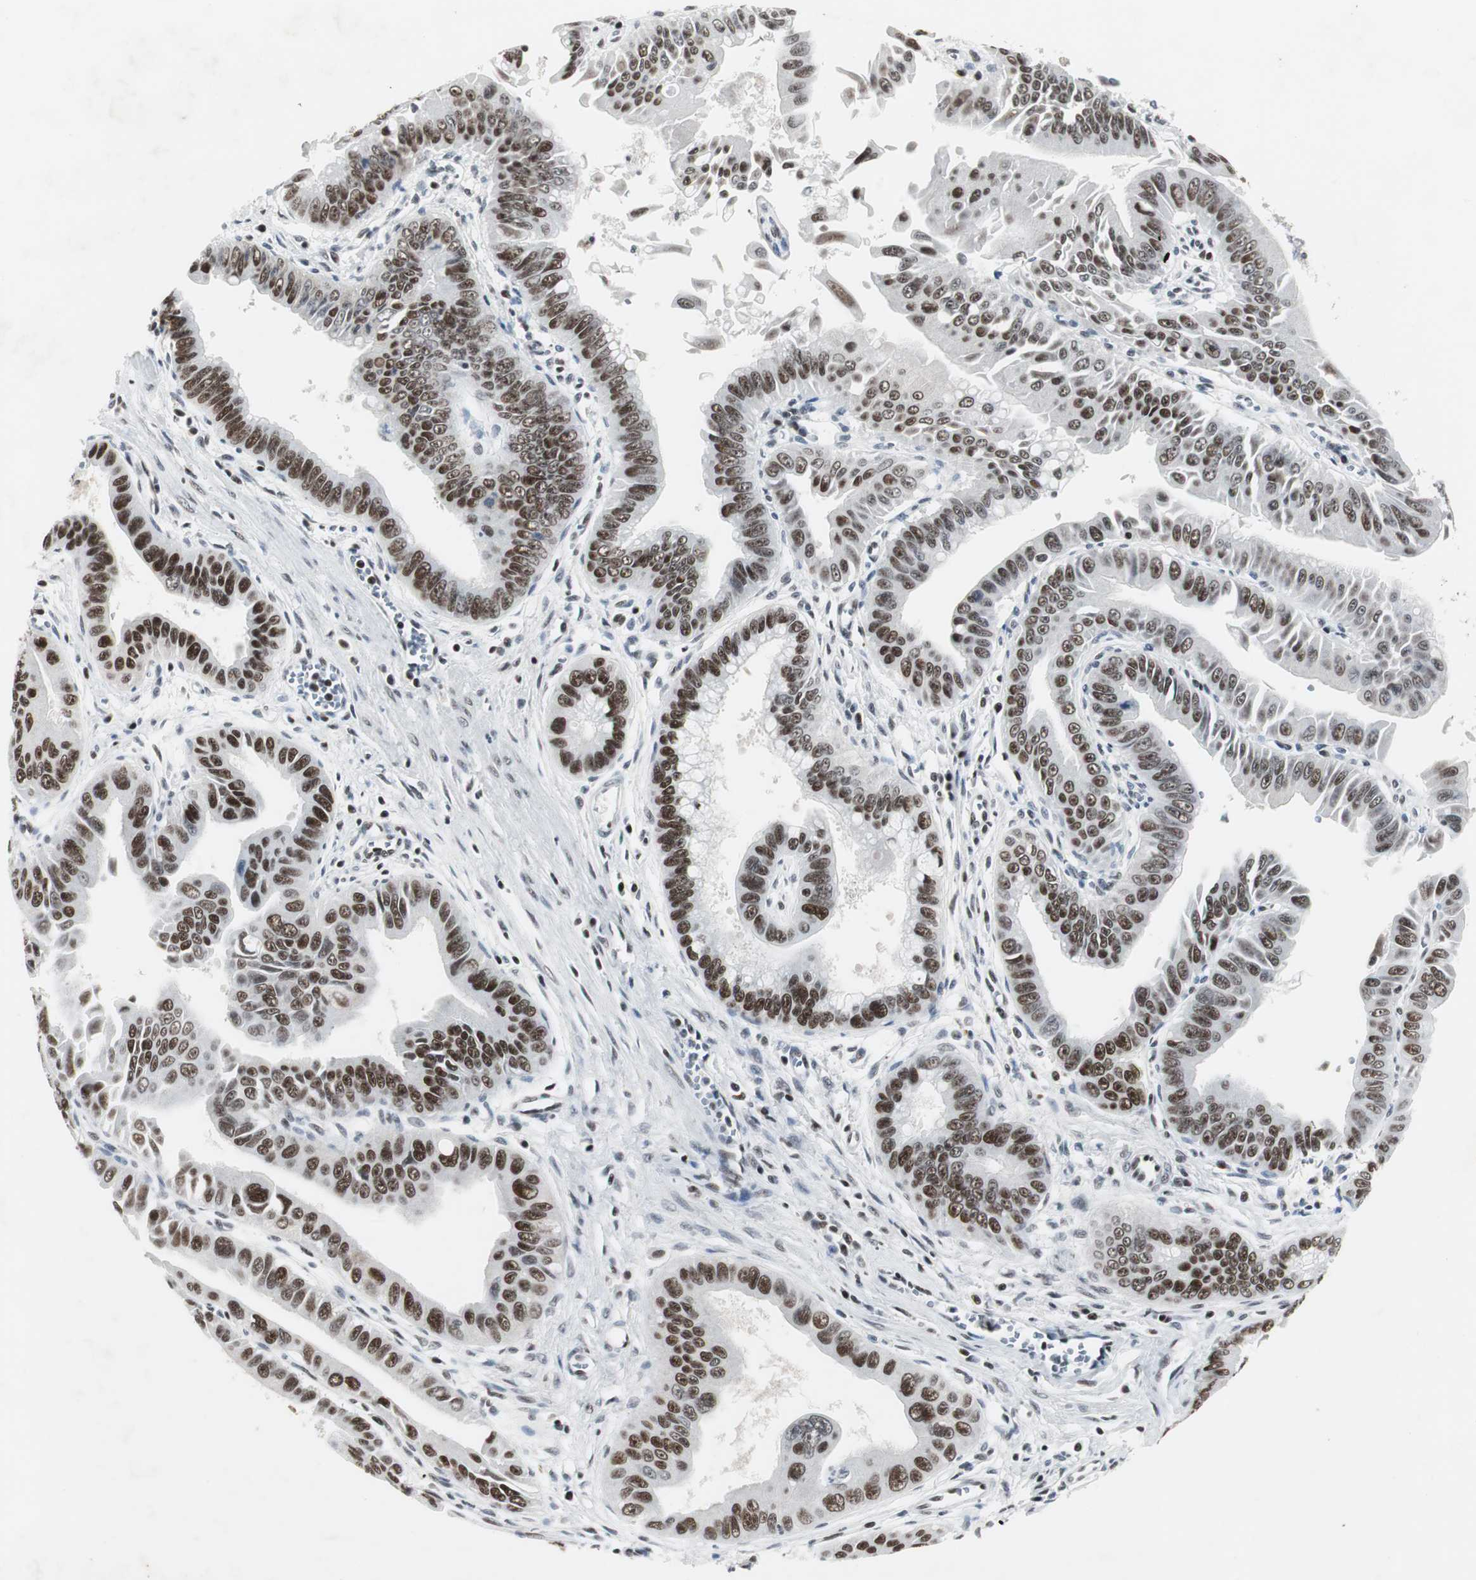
{"staining": {"intensity": "strong", "quantity": ">75%", "location": "nuclear"}, "tissue": "pancreatic cancer", "cell_type": "Tumor cells", "image_type": "cancer", "snomed": [{"axis": "morphology", "description": "Normal tissue, NOS"}, {"axis": "topography", "description": "Lymph node"}], "caption": "Strong nuclear staining is seen in approximately >75% of tumor cells in pancreatic cancer.", "gene": "RAD9A", "patient": {"sex": "male", "age": 50}}